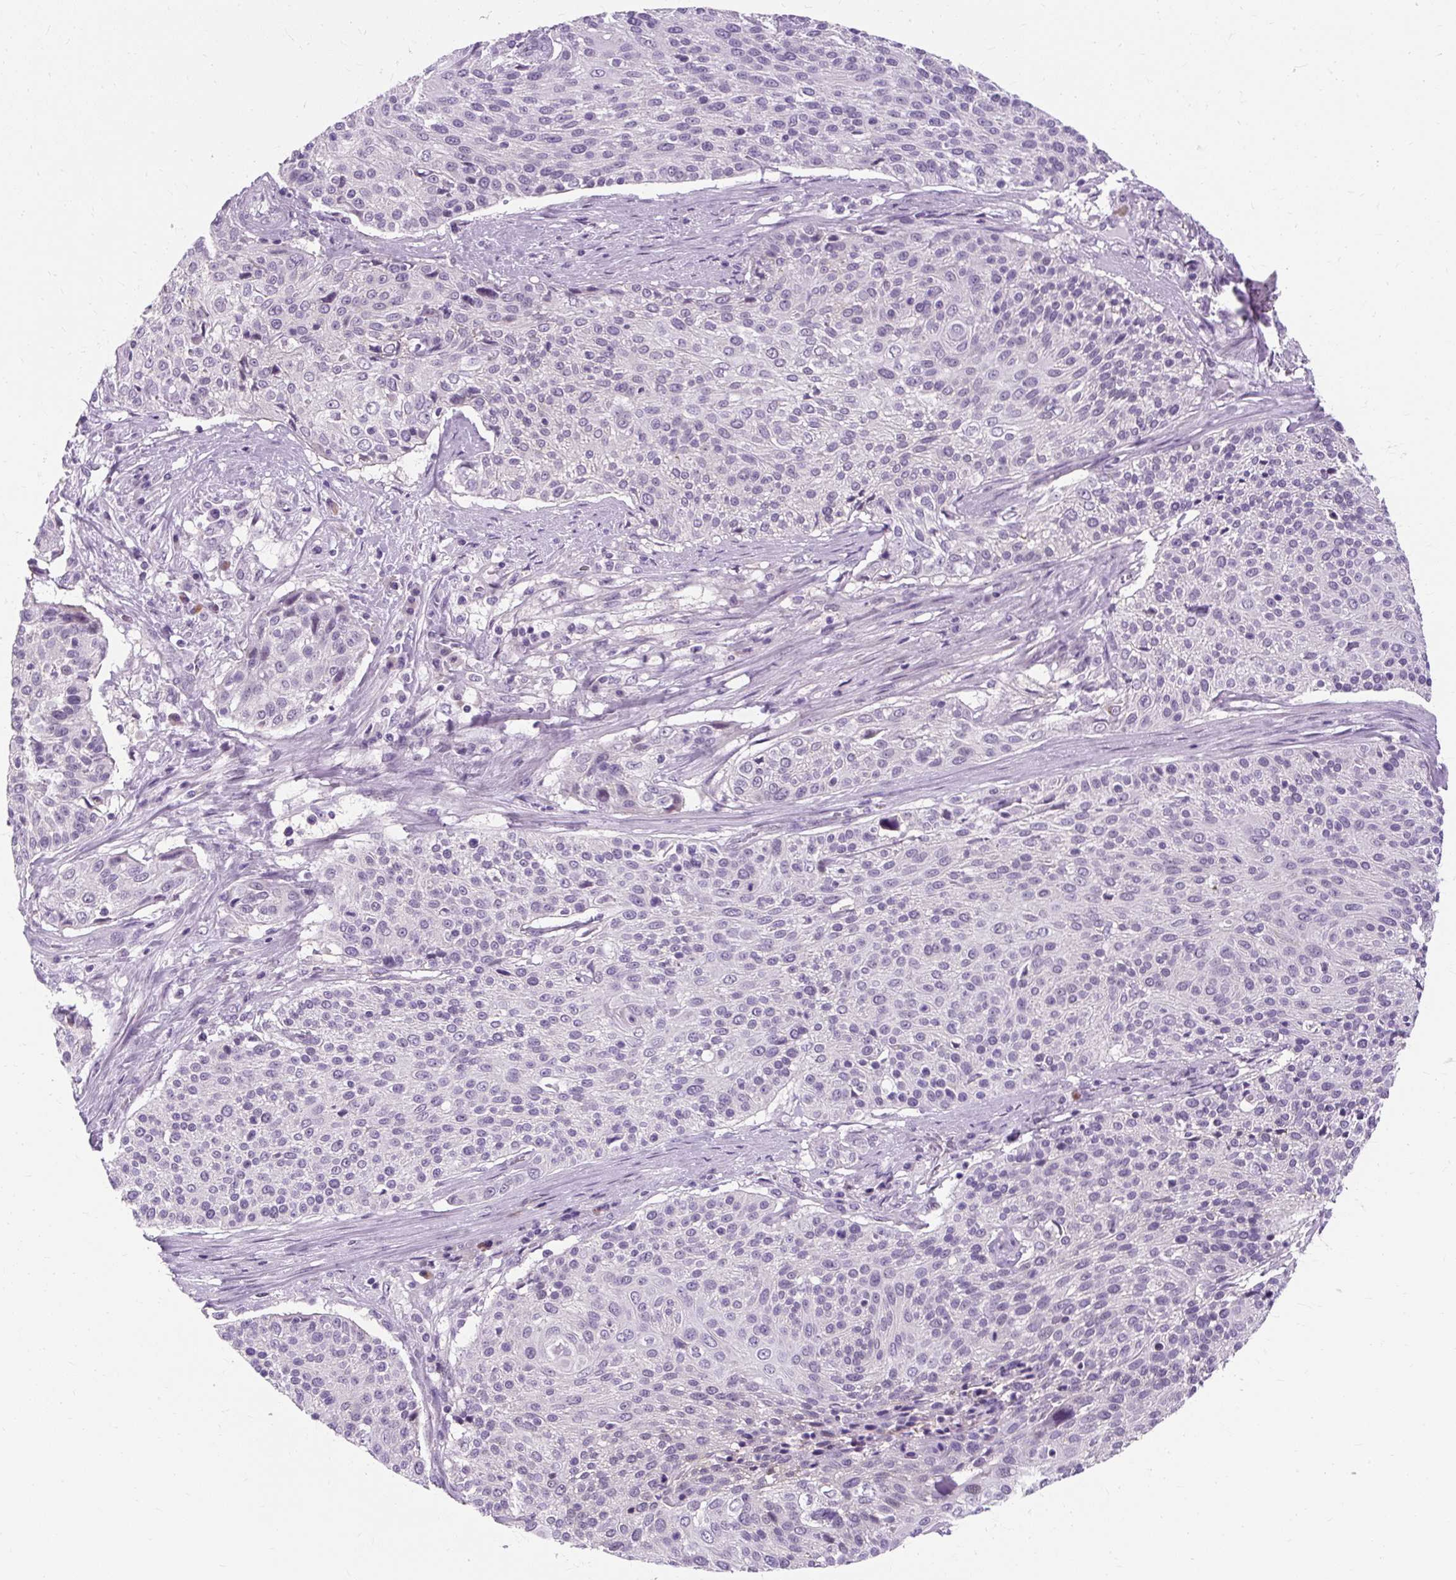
{"staining": {"intensity": "negative", "quantity": "none", "location": "none"}, "tissue": "cervical cancer", "cell_type": "Tumor cells", "image_type": "cancer", "snomed": [{"axis": "morphology", "description": "Squamous cell carcinoma, NOS"}, {"axis": "topography", "description": "Cervix"}], "caption": "A high-resolution micrograph shows IHC staining of cervical squamous cell carcinoma, which displays no significant staining in tumor cells. (Brightfield microscopy of DAB (3,3'-diaminobenzidine) immunohistochemistry at high magnification).", "gene": "RYBP", "patient": {"sex": "female", "age": 31}}